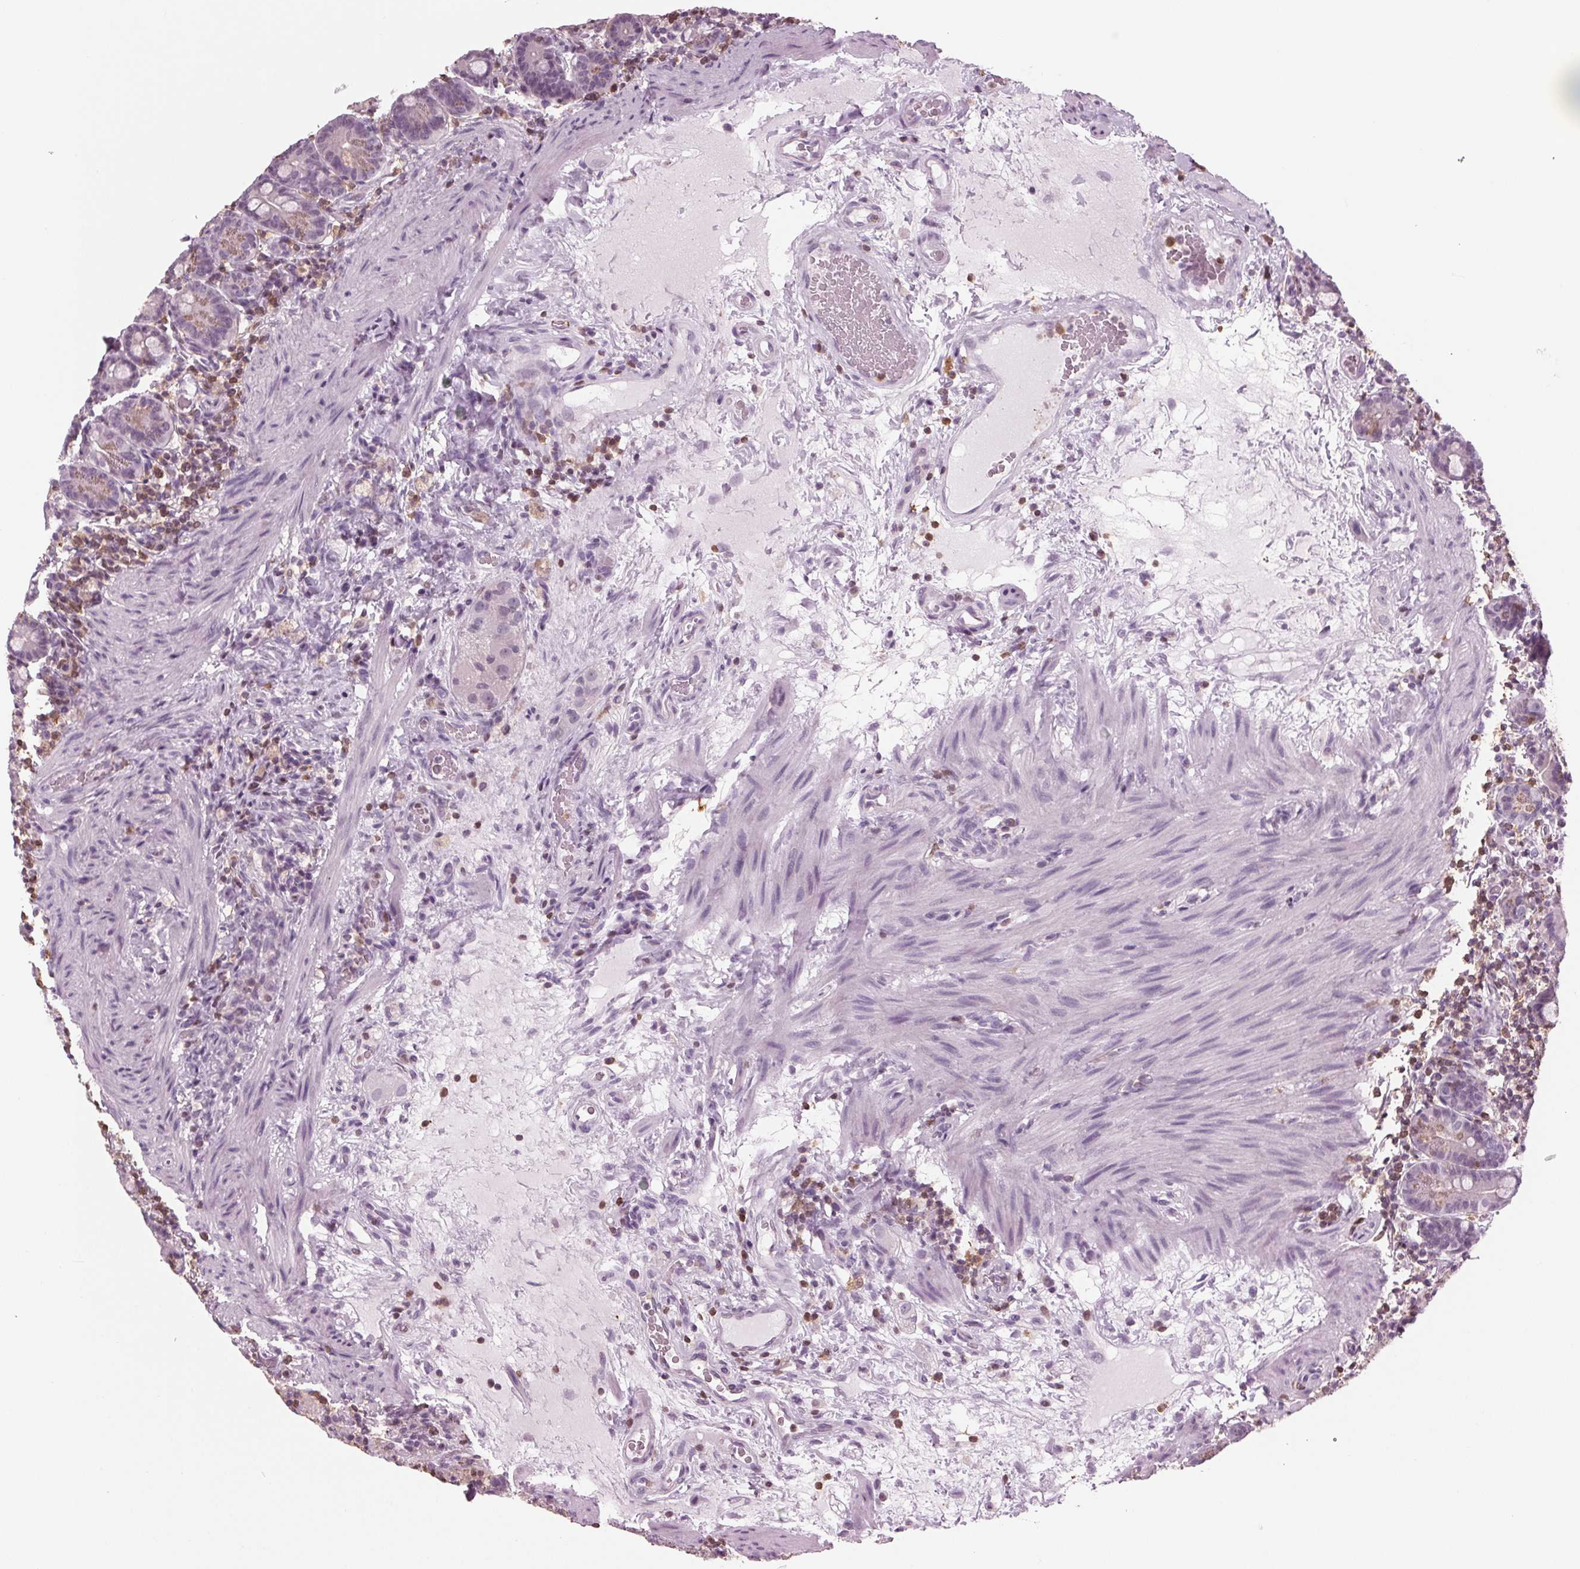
{"staining": {"intensity": "negative", "quantity": "none", "location": "none"}, "tissue": "small intestine", "cell_type": "Glandular cells", "image_type": "normal", "snomed": [{"axis": "morphology", "description": "Normal tissue, NOS"}, {"axis": "topography", "description": "Small intestine"}], "caption": "Unremarkable small intestine was stained to show a protein in brown. There is no significant staining in glandular cells. The staining is performed using DAB (3,3'-diaminobenzidine) brown chromogen with nuclei counter-stained in using hematoxylin.", "gene": "BTLA", "patient": {"sex": "male", "age": 26}}